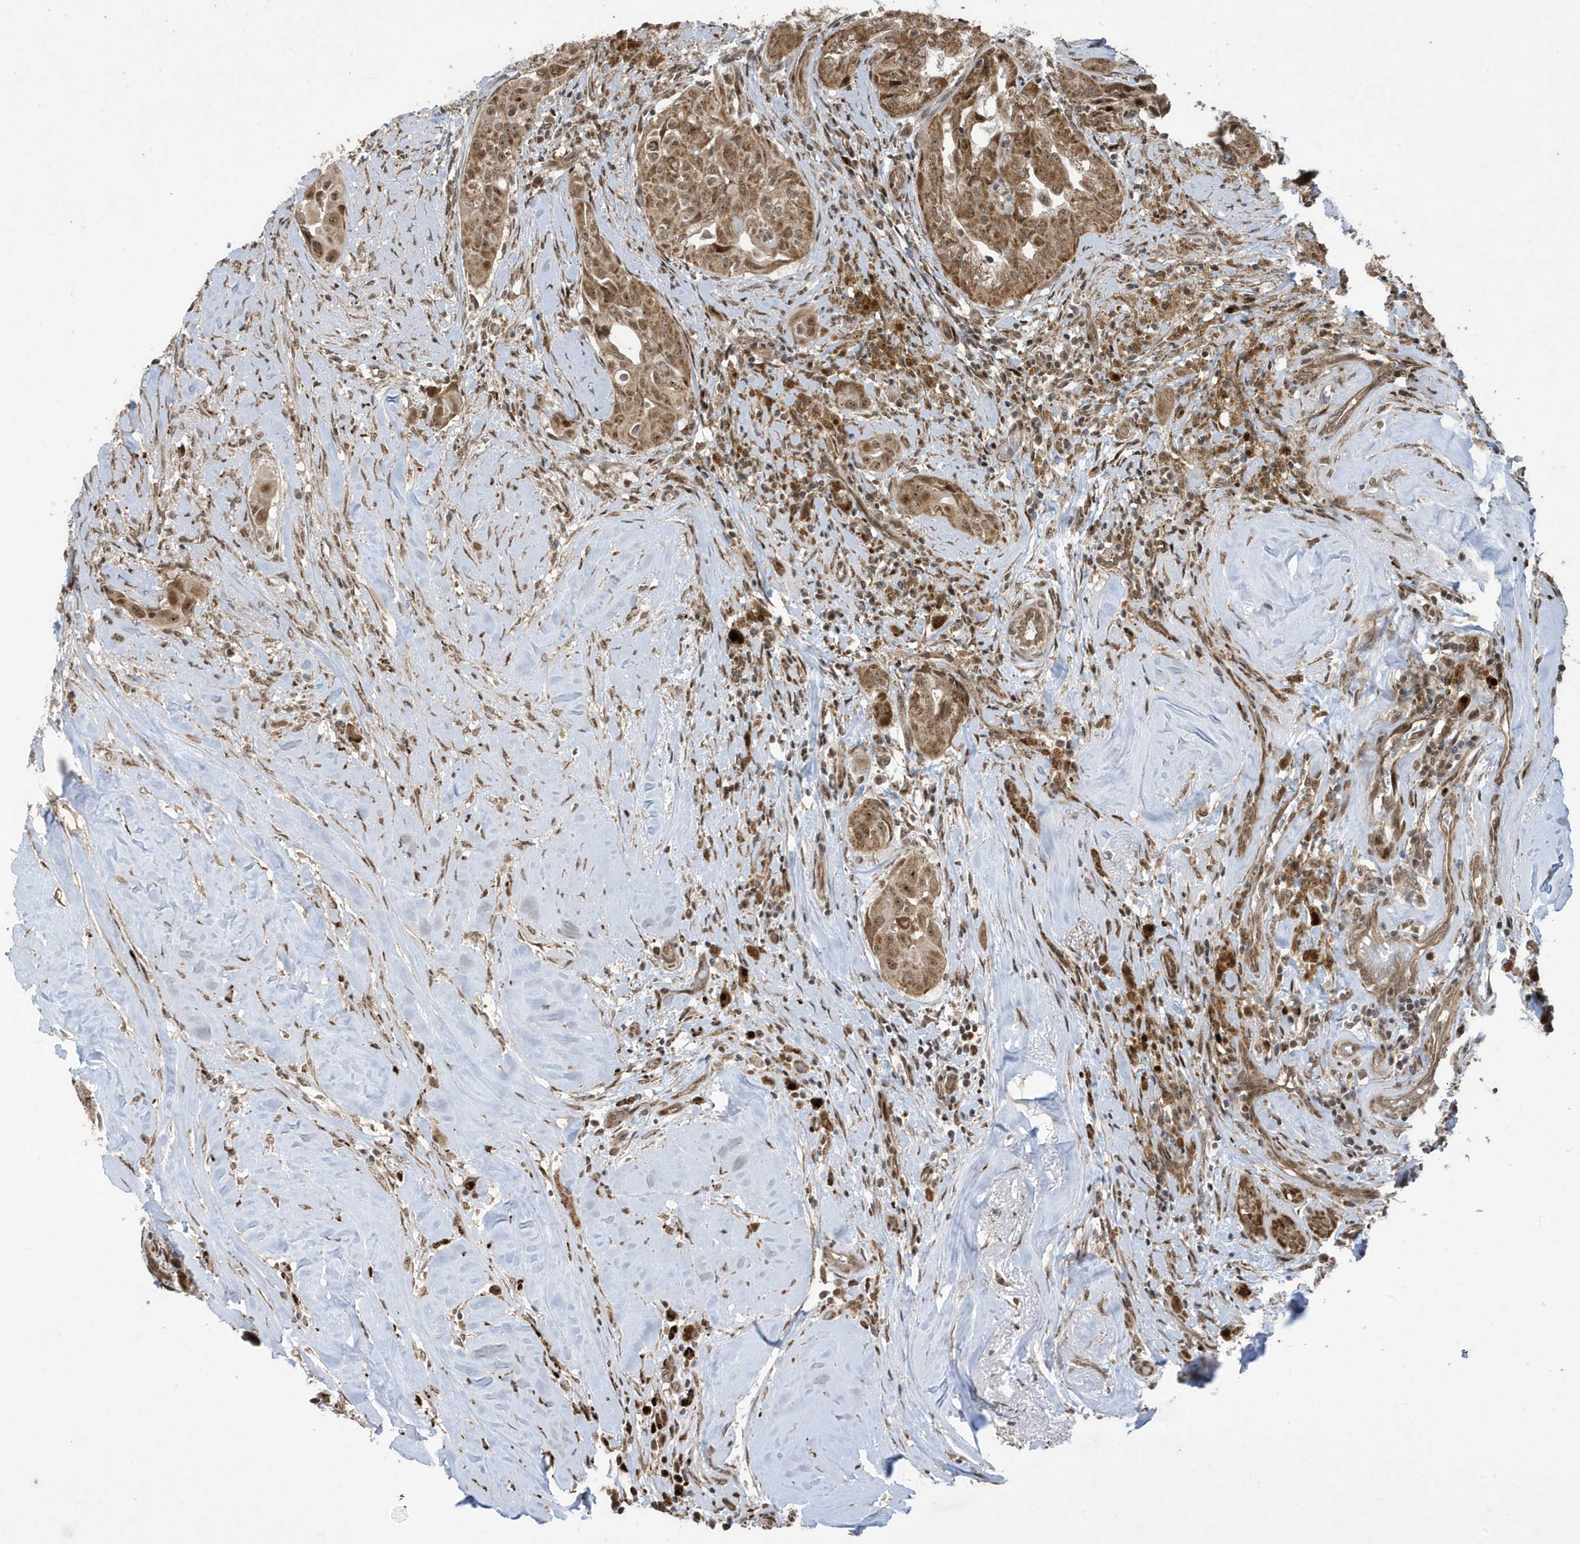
{"staining": {"intensity": "moderate", "quantity": ">75%", "location": "cytoplasmic/membranous,nuclear"}, "tissue": "thyroid cancer", "cell_type": "Tumor cells", "image_type": "cancer", "snomed": [{"axis": "morphology", "description": "Papillary adenocarcinoma, NOS"}, {"axis": "topography", "description": "Thyroid gland"}], "caption": "The histopathology image exhibits a brown stain indicating the presence of a protein in the cytoplasmic/membranous and nuclear of tumor cells in papillary adenocarcinoma (thyroid). The protein is shown in brown color, while the nuclei are stained blue.", "gene": "FAM9B", "patient": {"sex": "female", "age": 59}}